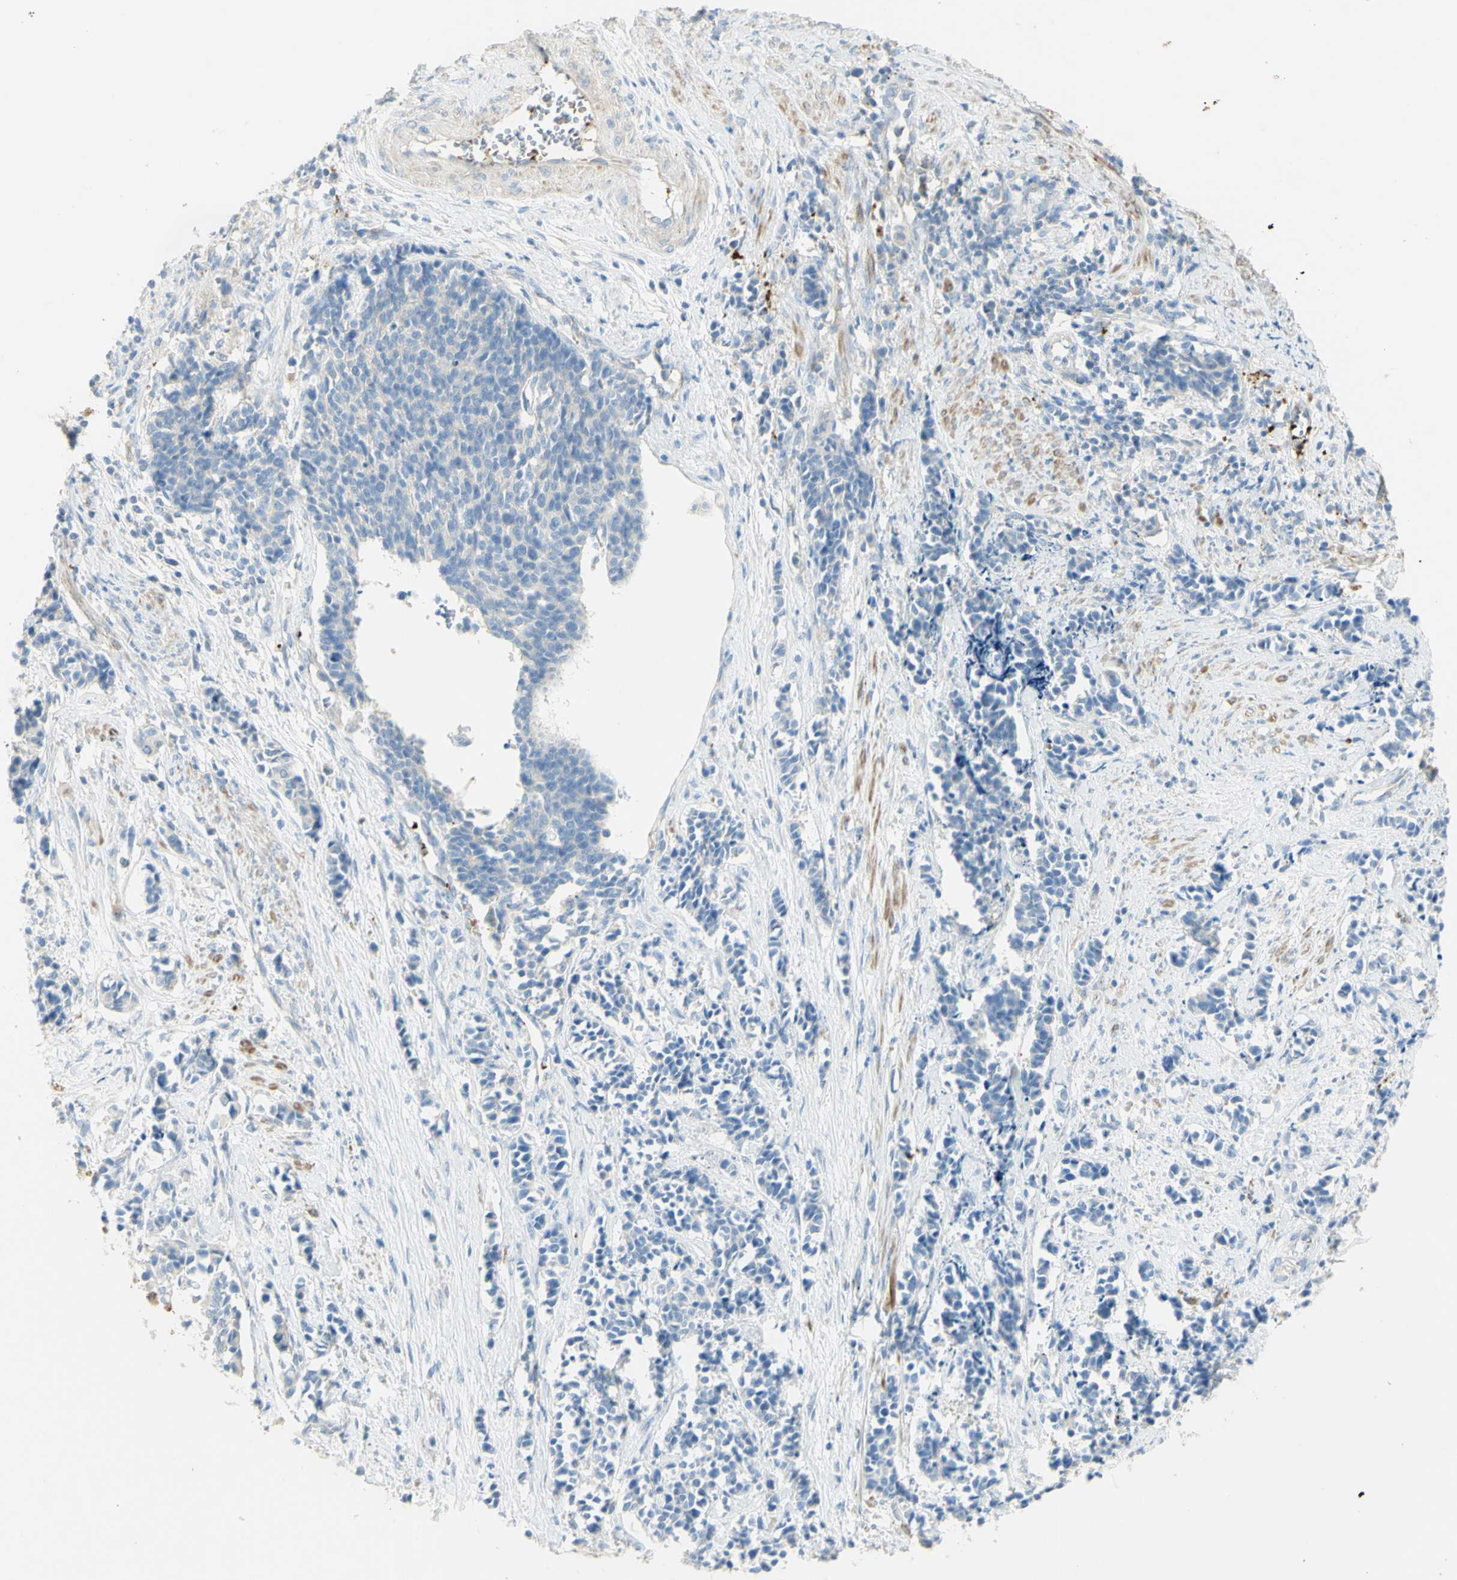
{"staining": {"intensity": "negative", "quantity": "none", "location": "none"}, "tissue": "cervical cancer", "cell_type": "Tumor cells", "image_type": "cancer", "snomed": [{"axis": "morphology", "description": "Normal tissue, NOS"}, {"axis": "morphology", "description": "Squamous cell carcinoma, NOS"}, {"axis": "topography", "description": "Cervix"}], "caption": "Immunohistochemistry image of neoplastic tissue: human cervical squamous cell carcinoma stained with DAB (3,3'-diaminobenzidine) displays no significant protein staining in tumor cells.", "gene": "GAN", "patient": {"sex": "female", "age": 35}}